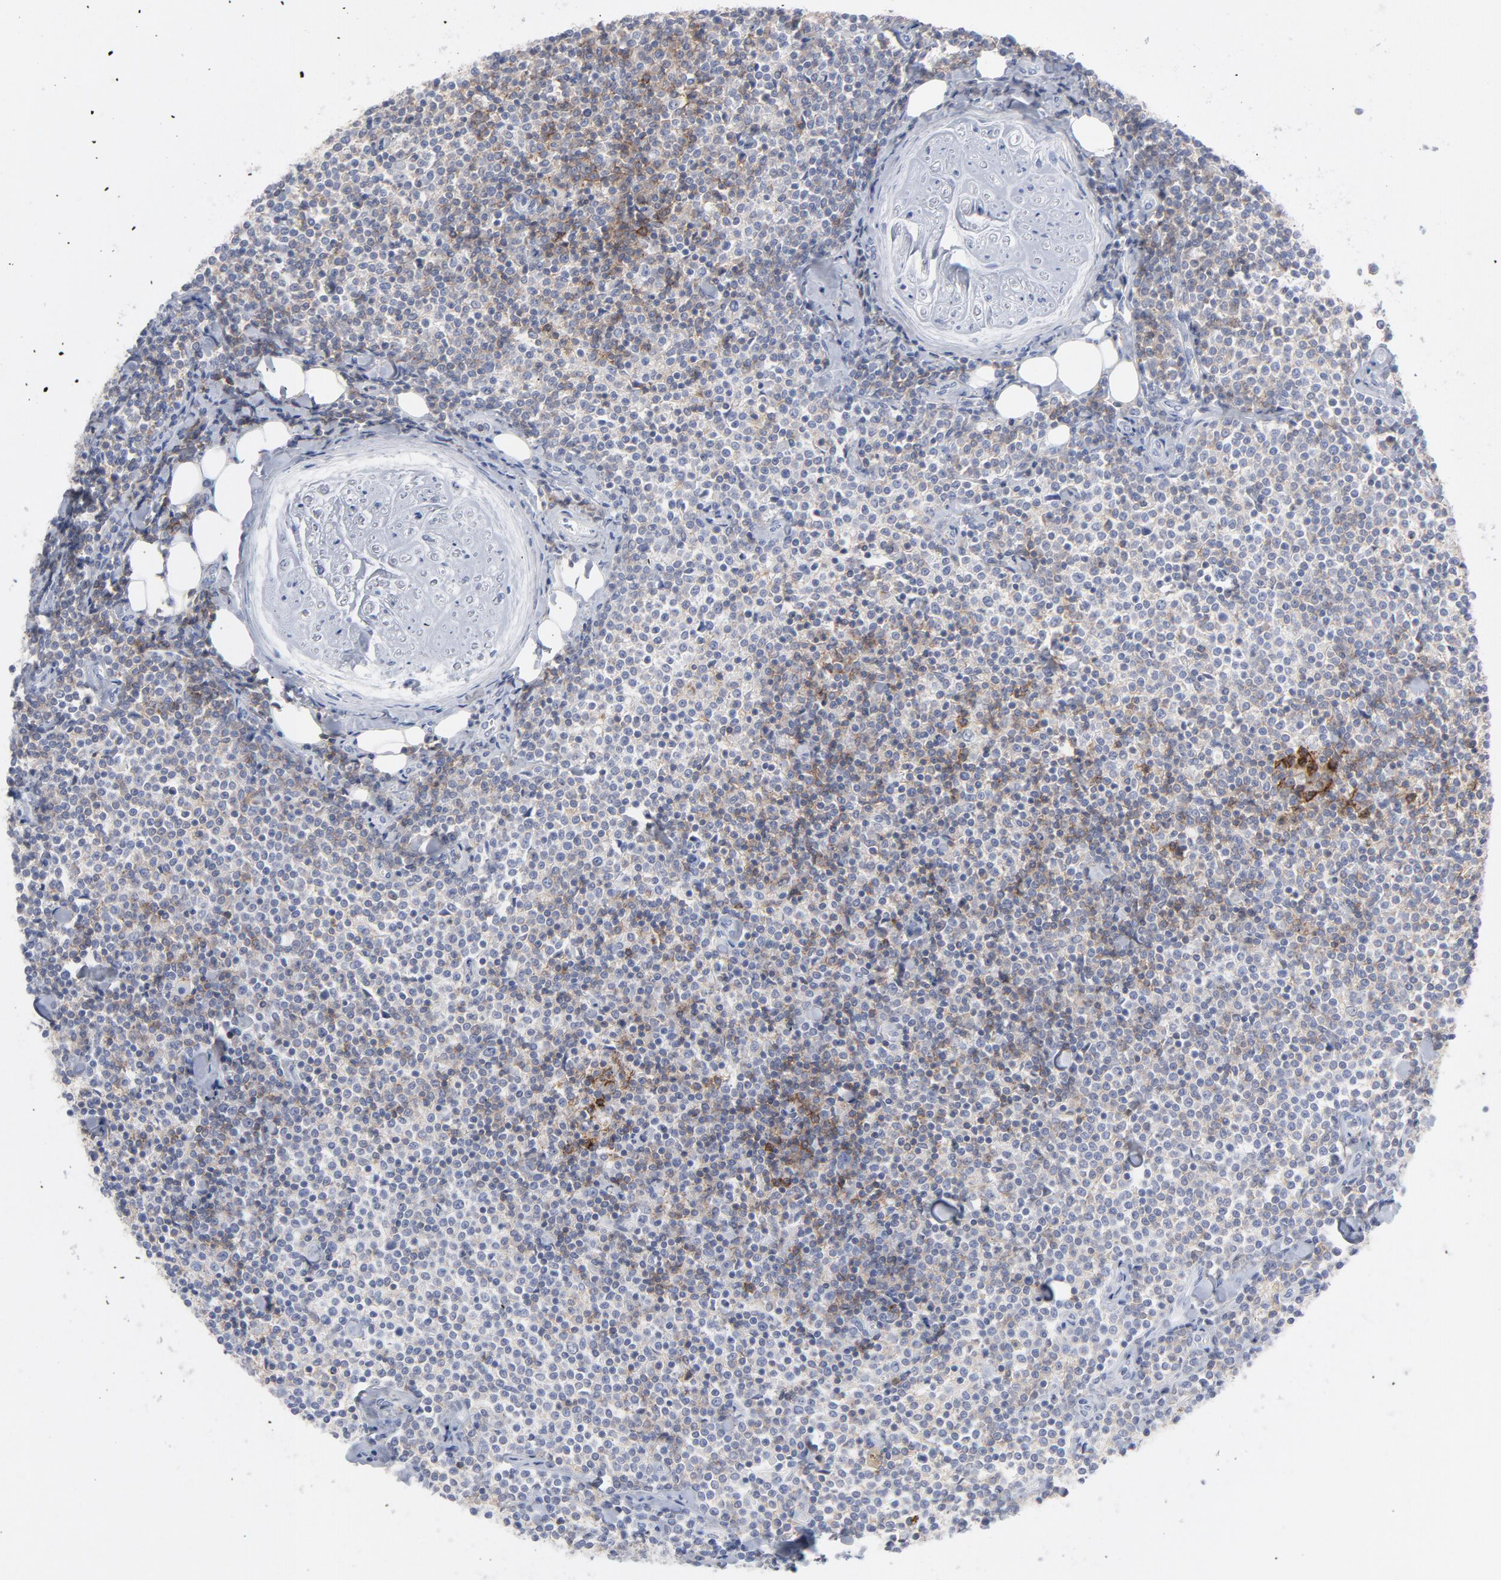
{"staining": {"intensity": "negative", "quantity": "none", "location": "none"}, "tissue": "lymphoma", "cell_type": "Tumor cells", "image_type": "cancer", "snomed": [{"axis": "morphology", "description": "Malignant lymphoma, non-Hodgkin's type, Low grade"}, {"axis": "topography", "description": "Soft tissue"}], "caption": "Immunohistochemistry (IHC) histopathology image of human lymphoma stained for a protein (brown), which demonstrates no expression in tumor cells. (Stains: DAB IHC with hematoxylin counter stain, Microscopy: brightfield microscopy at high magnification).", "gene": "P2RY8", "patient": {"sex": "male", "age": 92}}